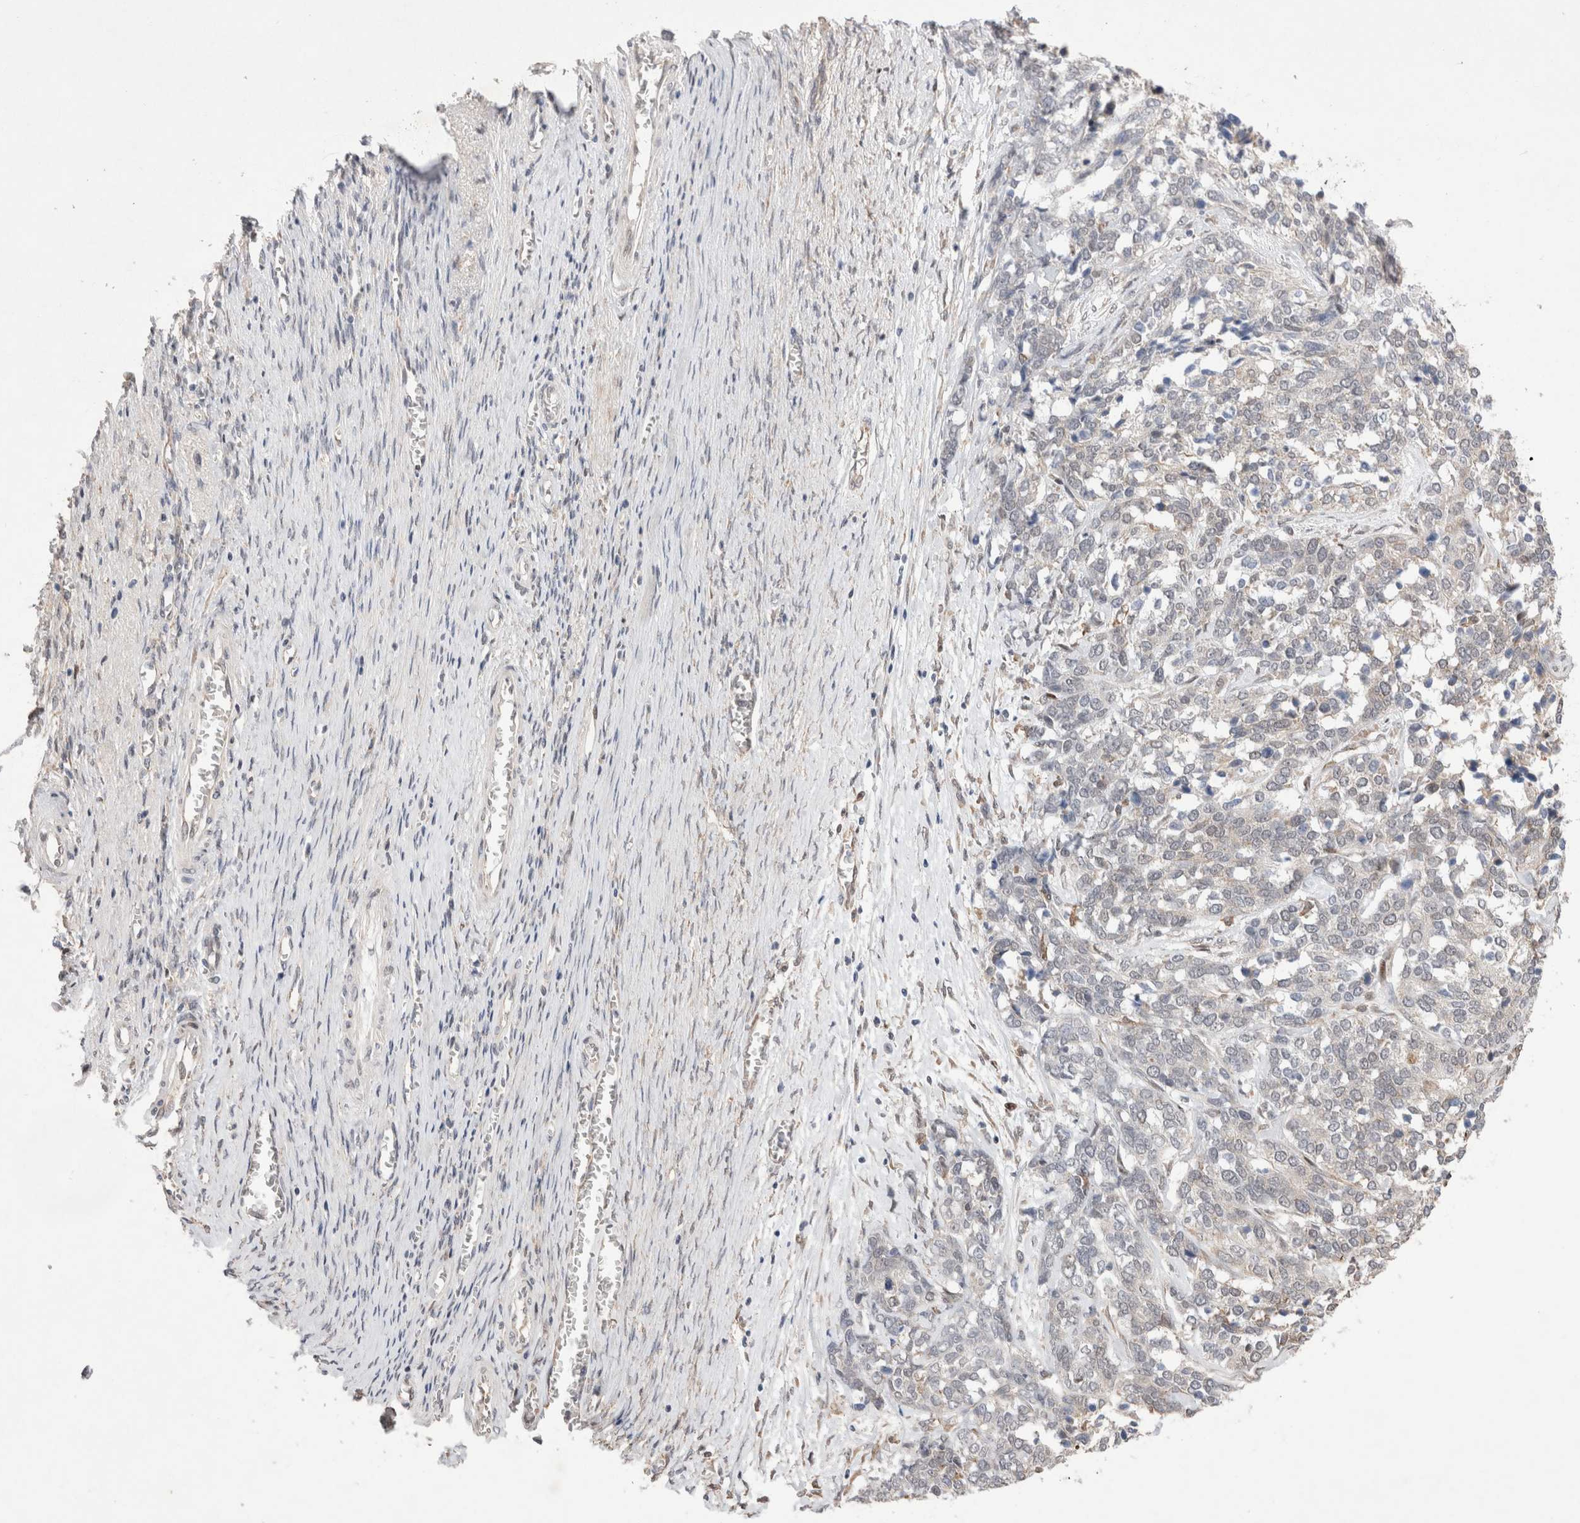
{"staining": {"intensity": "negative", "quantity": "none", "location": "none"}, "tissue": "ovarian cancer", "cell_type": "Tumor cells", "image_type": "cancer", "snomed": [{"axis": "morphology", "description": "Cystadenocarcinoma, serous, NOS"}, {"axis": "topography", "description": "Ovary"}], "caption": "An immunohistochemistry (IHC) photomicrograph of serous cystadenocarcinoma (ovarian) is shown. There is no staining in tumor cells of serous cystadenocarcinoma (ovarian). The staining is performed using DAB (3,3'-diaminobenzidine) brown chromogen with nuclei counter-stained in using hematoxylin.", "gene": "GIMAP6", "patient": {"sex": "female", "age": 44}}